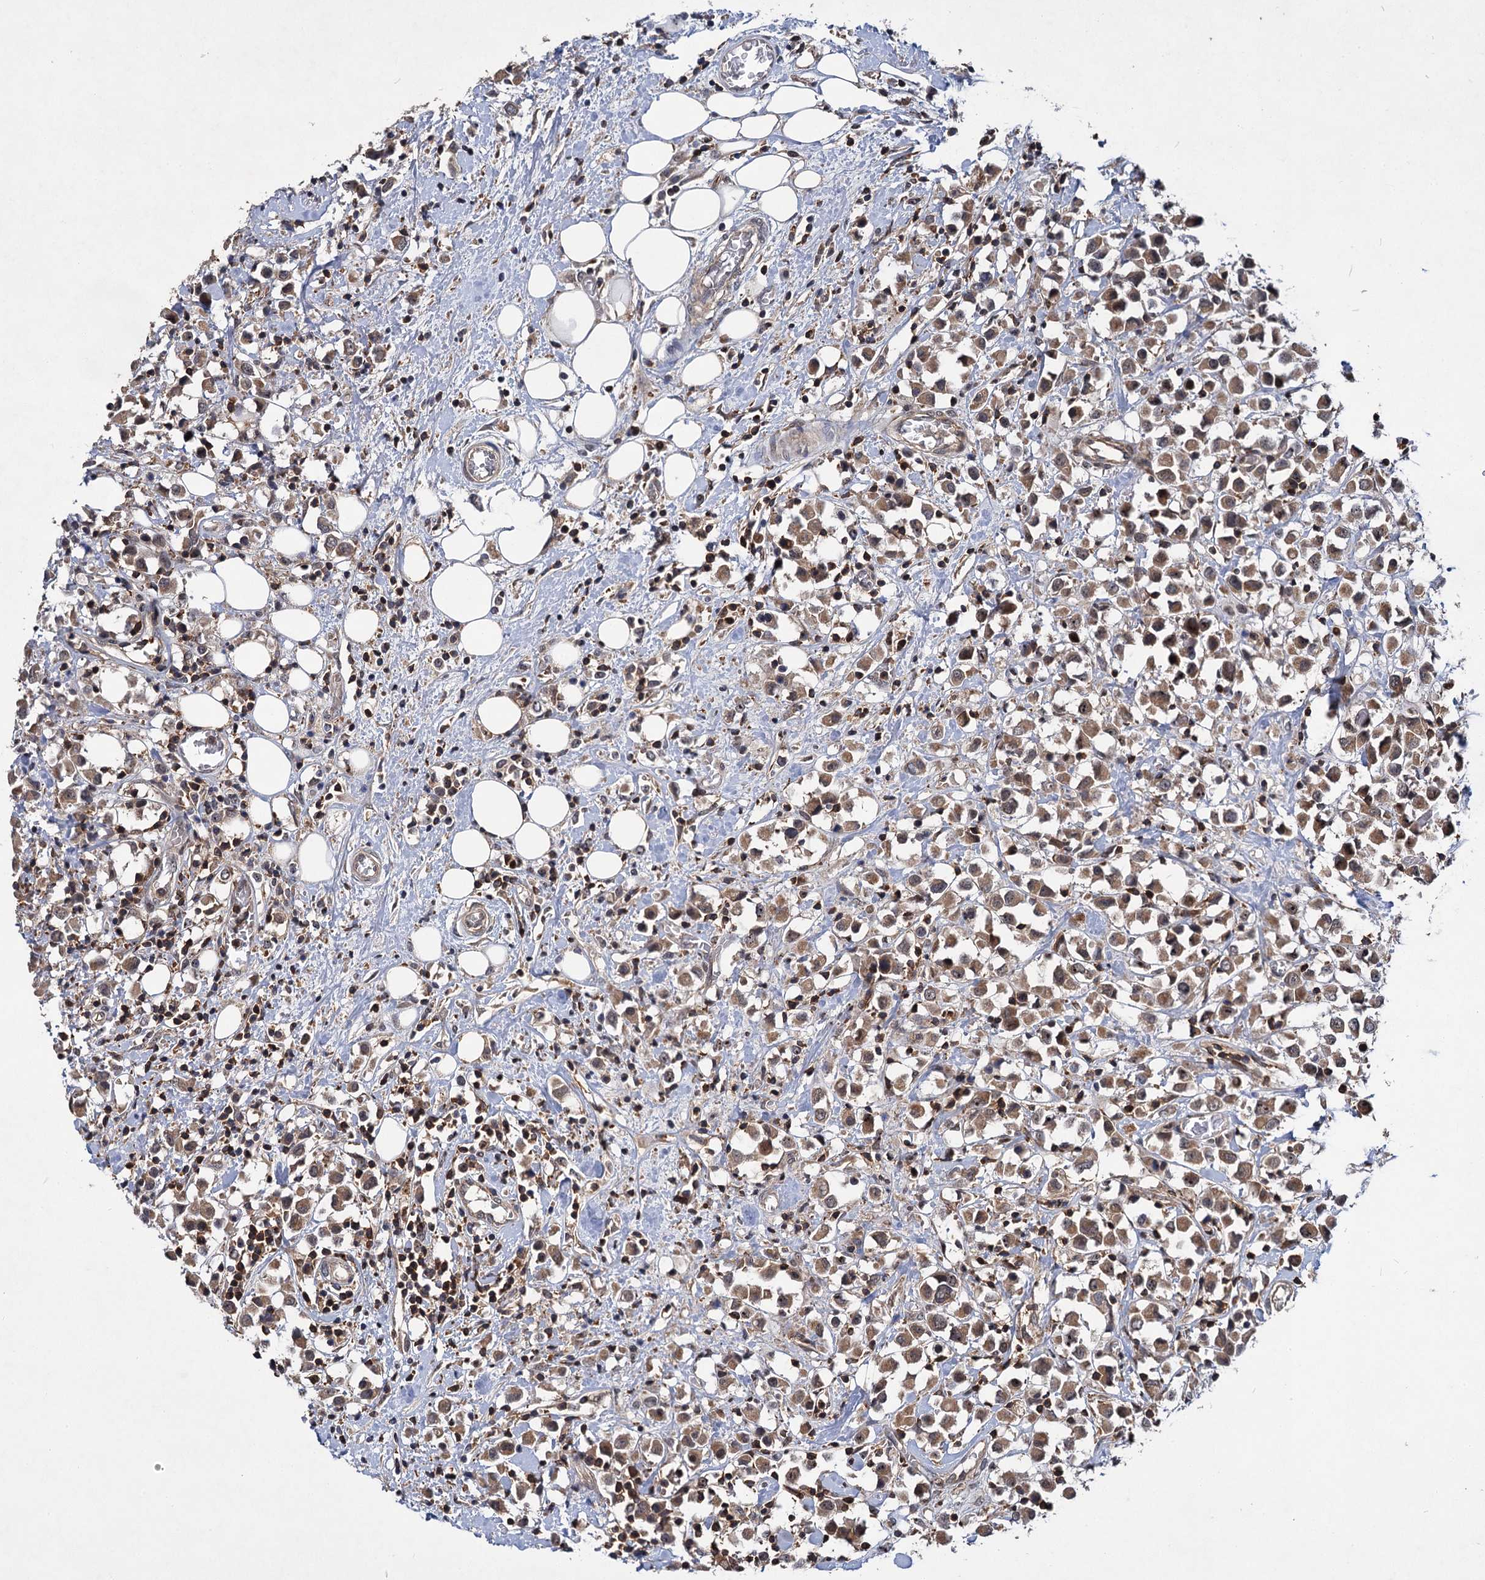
{"staining": {"intensity": "moderate", "quantity": ">75%", "location": "cytoplasmic/membranous"}, "tissue": "breast cancer", "cell_type": "Tumor cells", "image_type": "cancer", "snomed": [{"axis": "morphology", "description": "Duct carcinoma"}, {"axis": "topography", "description": "Breast"}], "caption": "Human breast cancer (intraductal carcinoma) stained with a brown dye displays moderate cytoplasmic/membranous positive positivity in about >75% of tumor cells.", "gene": "ABLIM1", "patient": {"sex": "female", "age": 61}}